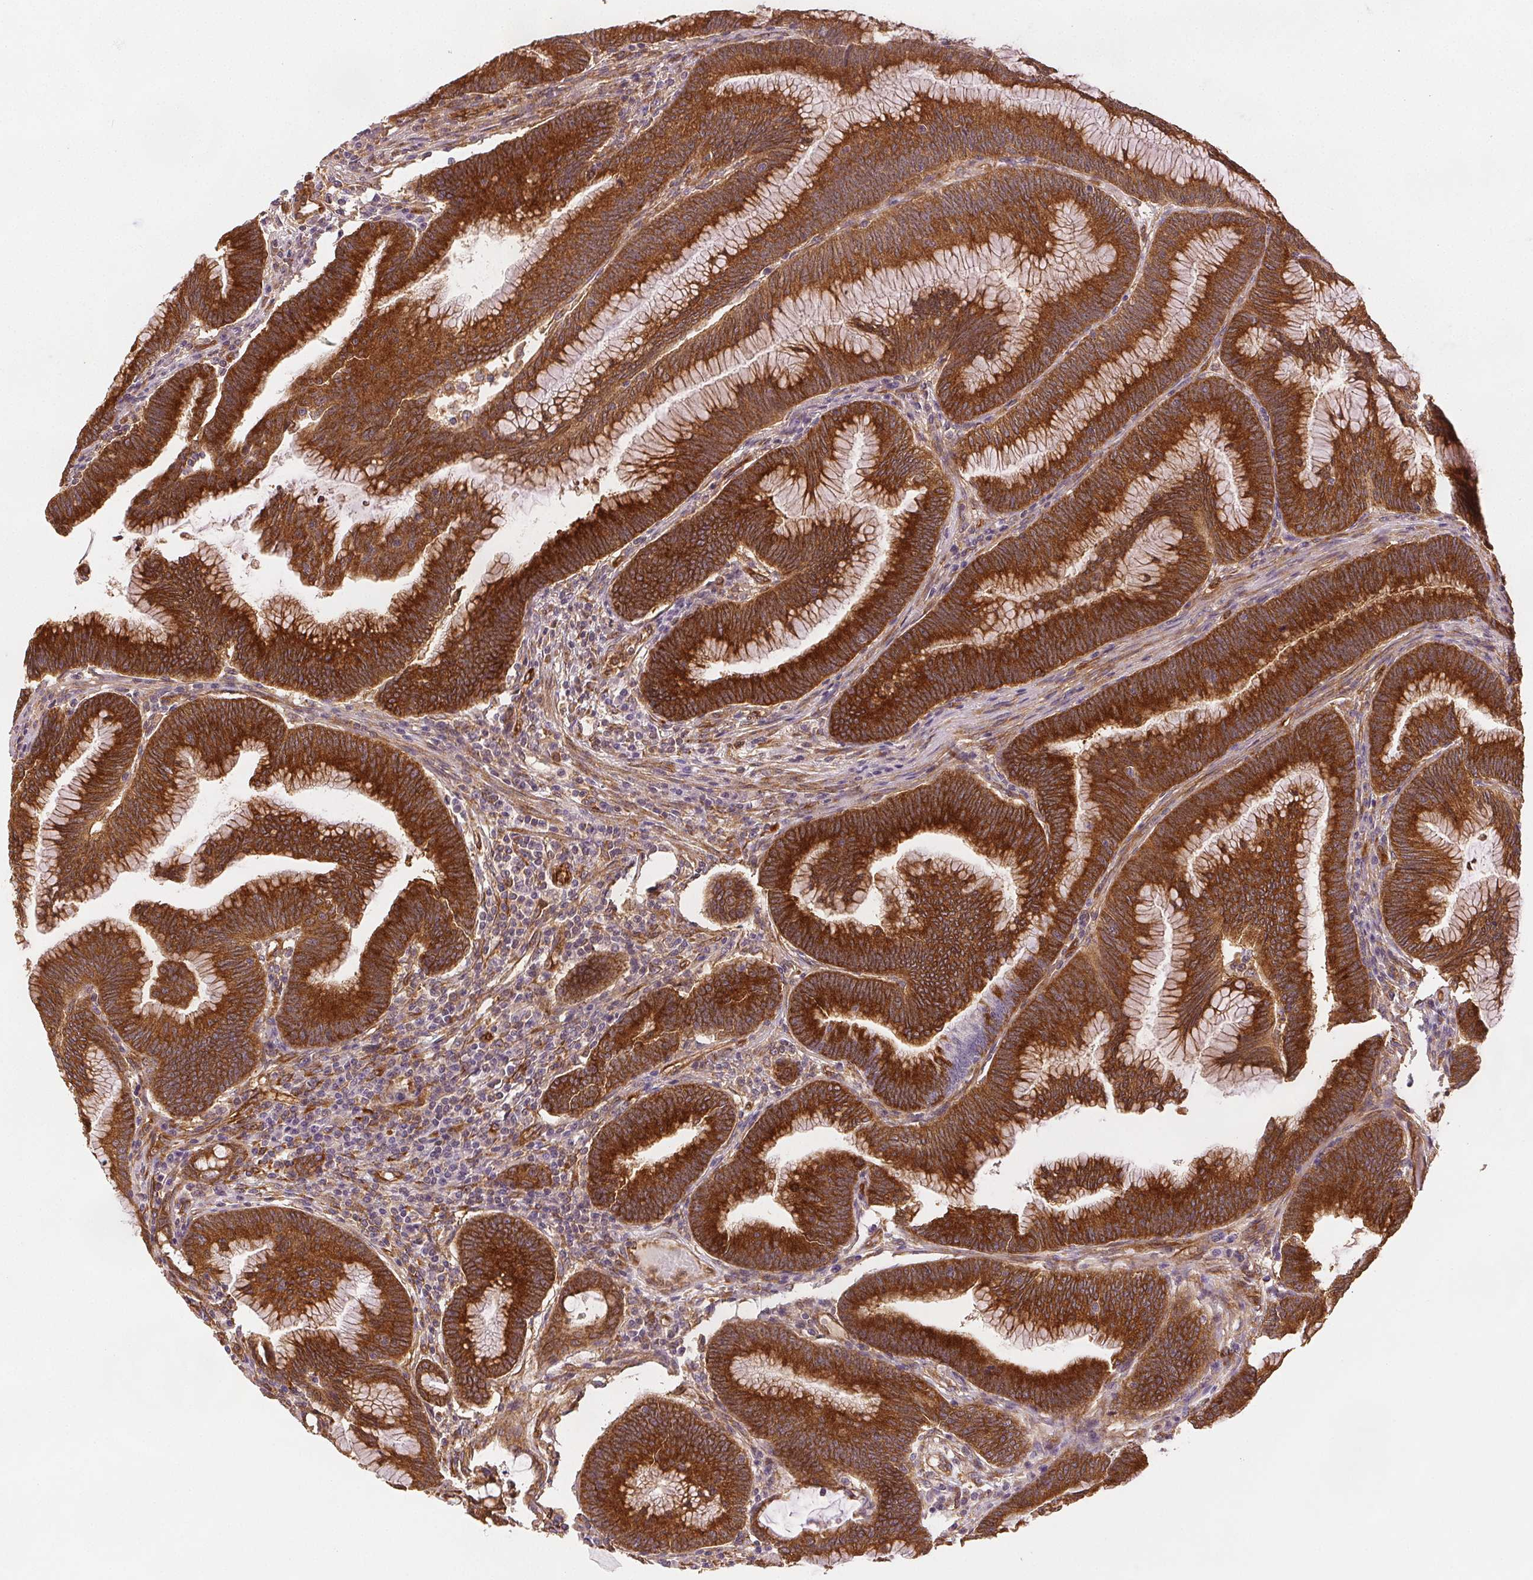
{"staining": {"intensity": "strong", "quantity": ">75%", "location": "cytoplasmic/membranous"}, "tissue": "colorectal cancer", "cell_type": "Tumor cells", "image_type": "cancer", "snomed": [{"axis": "morphology", "description": "Adenocarcinoma, NOS"}, {"axis": "topography", "description": "Colon"}], "caption": "Adenocarcinoma (colorectal) was stained to show a protein in brown. There is high levels of strong cytoplasmic/membranous positivity in approximately >75% of tumor cells.", "gene": "DIAPH2", "patient": {"sex": "female", "age": 78}}